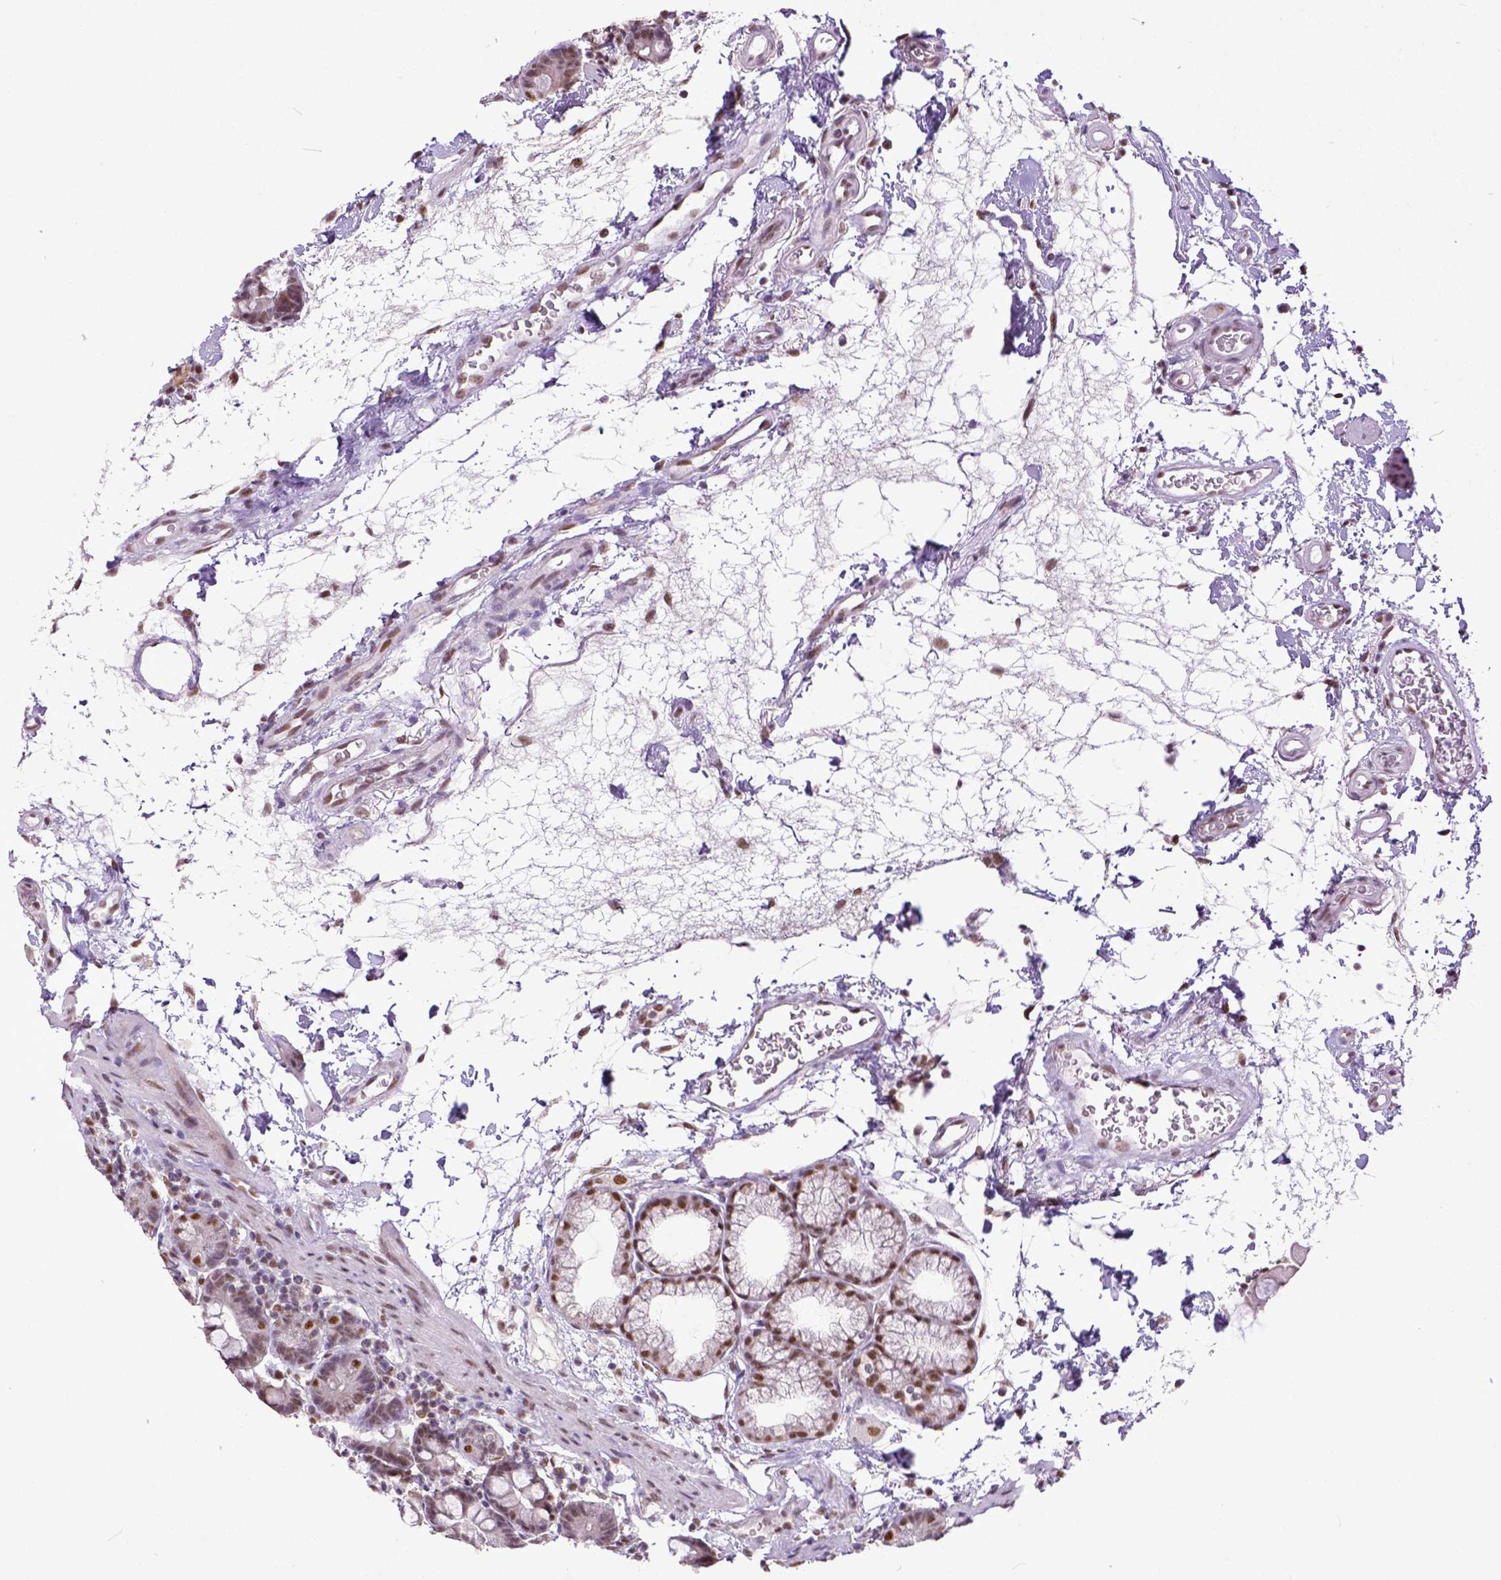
{"staining": {"intensity": "weak", "quantity": ">75%", "location": "nuclear"}, "tissue": "duodenum", "cell_type": "Glandular cells", "image_type": "normal", "snomed": [{"axis": "morphology", "description": "Normal tissue, NOS"}, {"axis": "topography", "description": "Pancreas"}, {"axis": "topography", "description": "Duodenum"}], "caption": "IHC (DAB) staining of benign human duodenum exhibits weak nuclear protein staining in approximately >75% of glandular cells.", "gene": "ERCC1", "patient": {"sex": "male", "age": 59}}